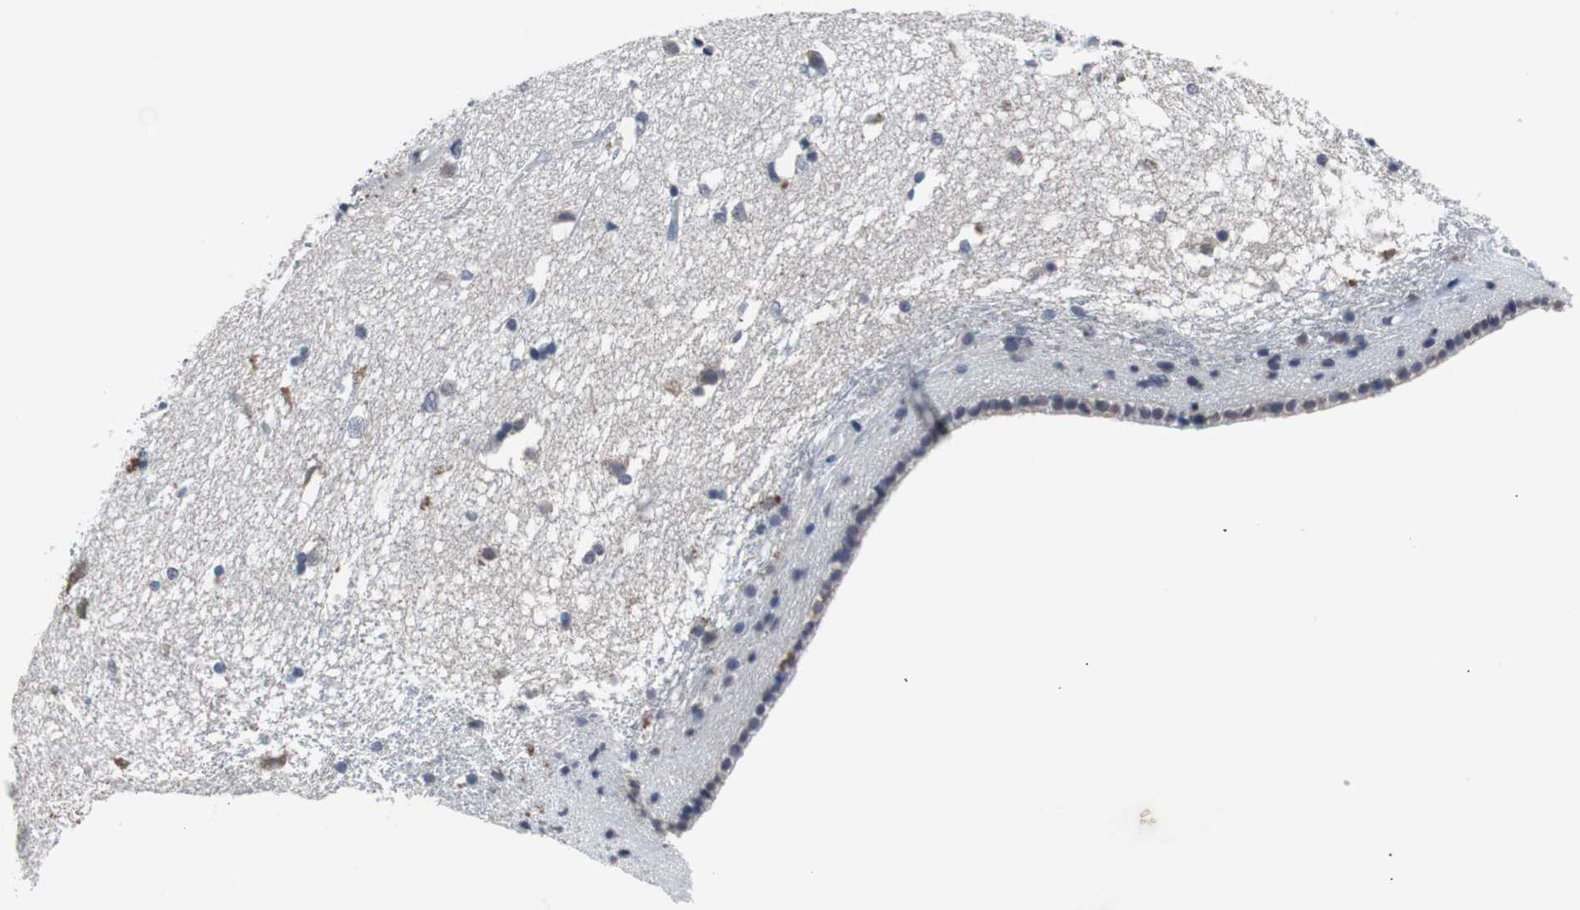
{"staining": {"intensity": "negative", "quantity": "none", "location": "none"}, "tissue": "caudate", "cell_type": "Glial cells", "image_type": "normal", "snomed": [{"axis": "morphology", "description": "Normal tissue, NOS"}, {"axis": "topography", "description": "Lateral ventricle wall"}], "caption": "An IHC histopathology image of unremarkable caudate is shown. There is no staining in glial cells of caudate.", "gene": "RBM47", "patient": {"sex": "female", "age": 19}}